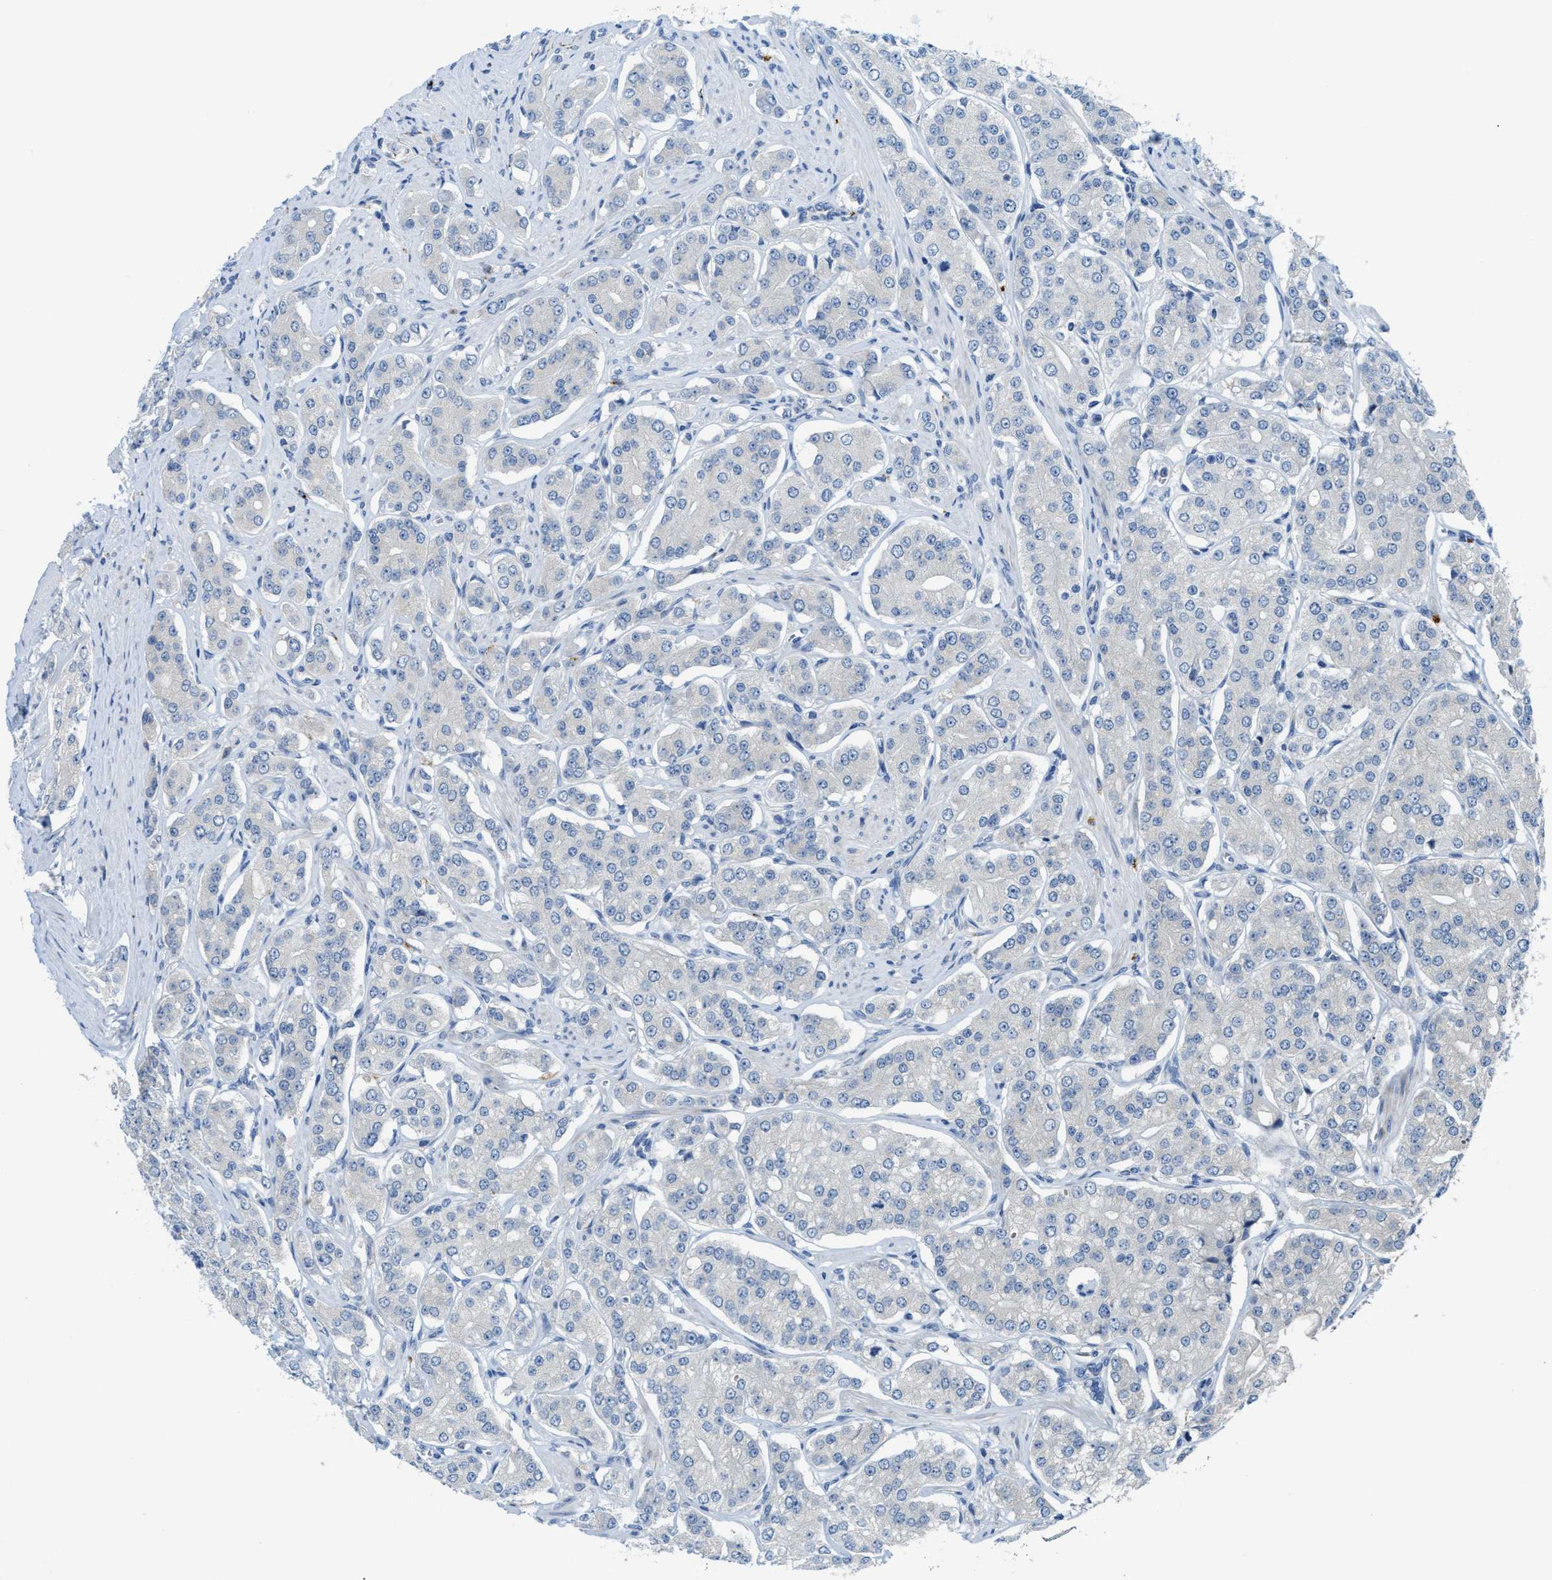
{"staining": {"intensity": "negative", "quantity": "none", "location": "none"}, "tissue": "prostate cancer", "cell_type": "Tumor cells", "image_type": "cancer", "snomed": [{"axis": "morphology", "description": "Adenocarcinoma, Low grade"}, {"axis": "topography", "description": "Prostate"}], "caption": "DAB (3,3'-diaminobenzidine) immunohistochemical staining of low-grade adenocarcinoma (prostate) exhibits no significant expression in tumor cells. The staining was performed using DAB (3,3'-diaminobenzidine) to visualize the protein expression in brown, while the nuclei were stained in blue with hematoxylin (Magnification: 20x).", "gene": "KLHDC10", "patient": {"sex": "male", "age": 69}}